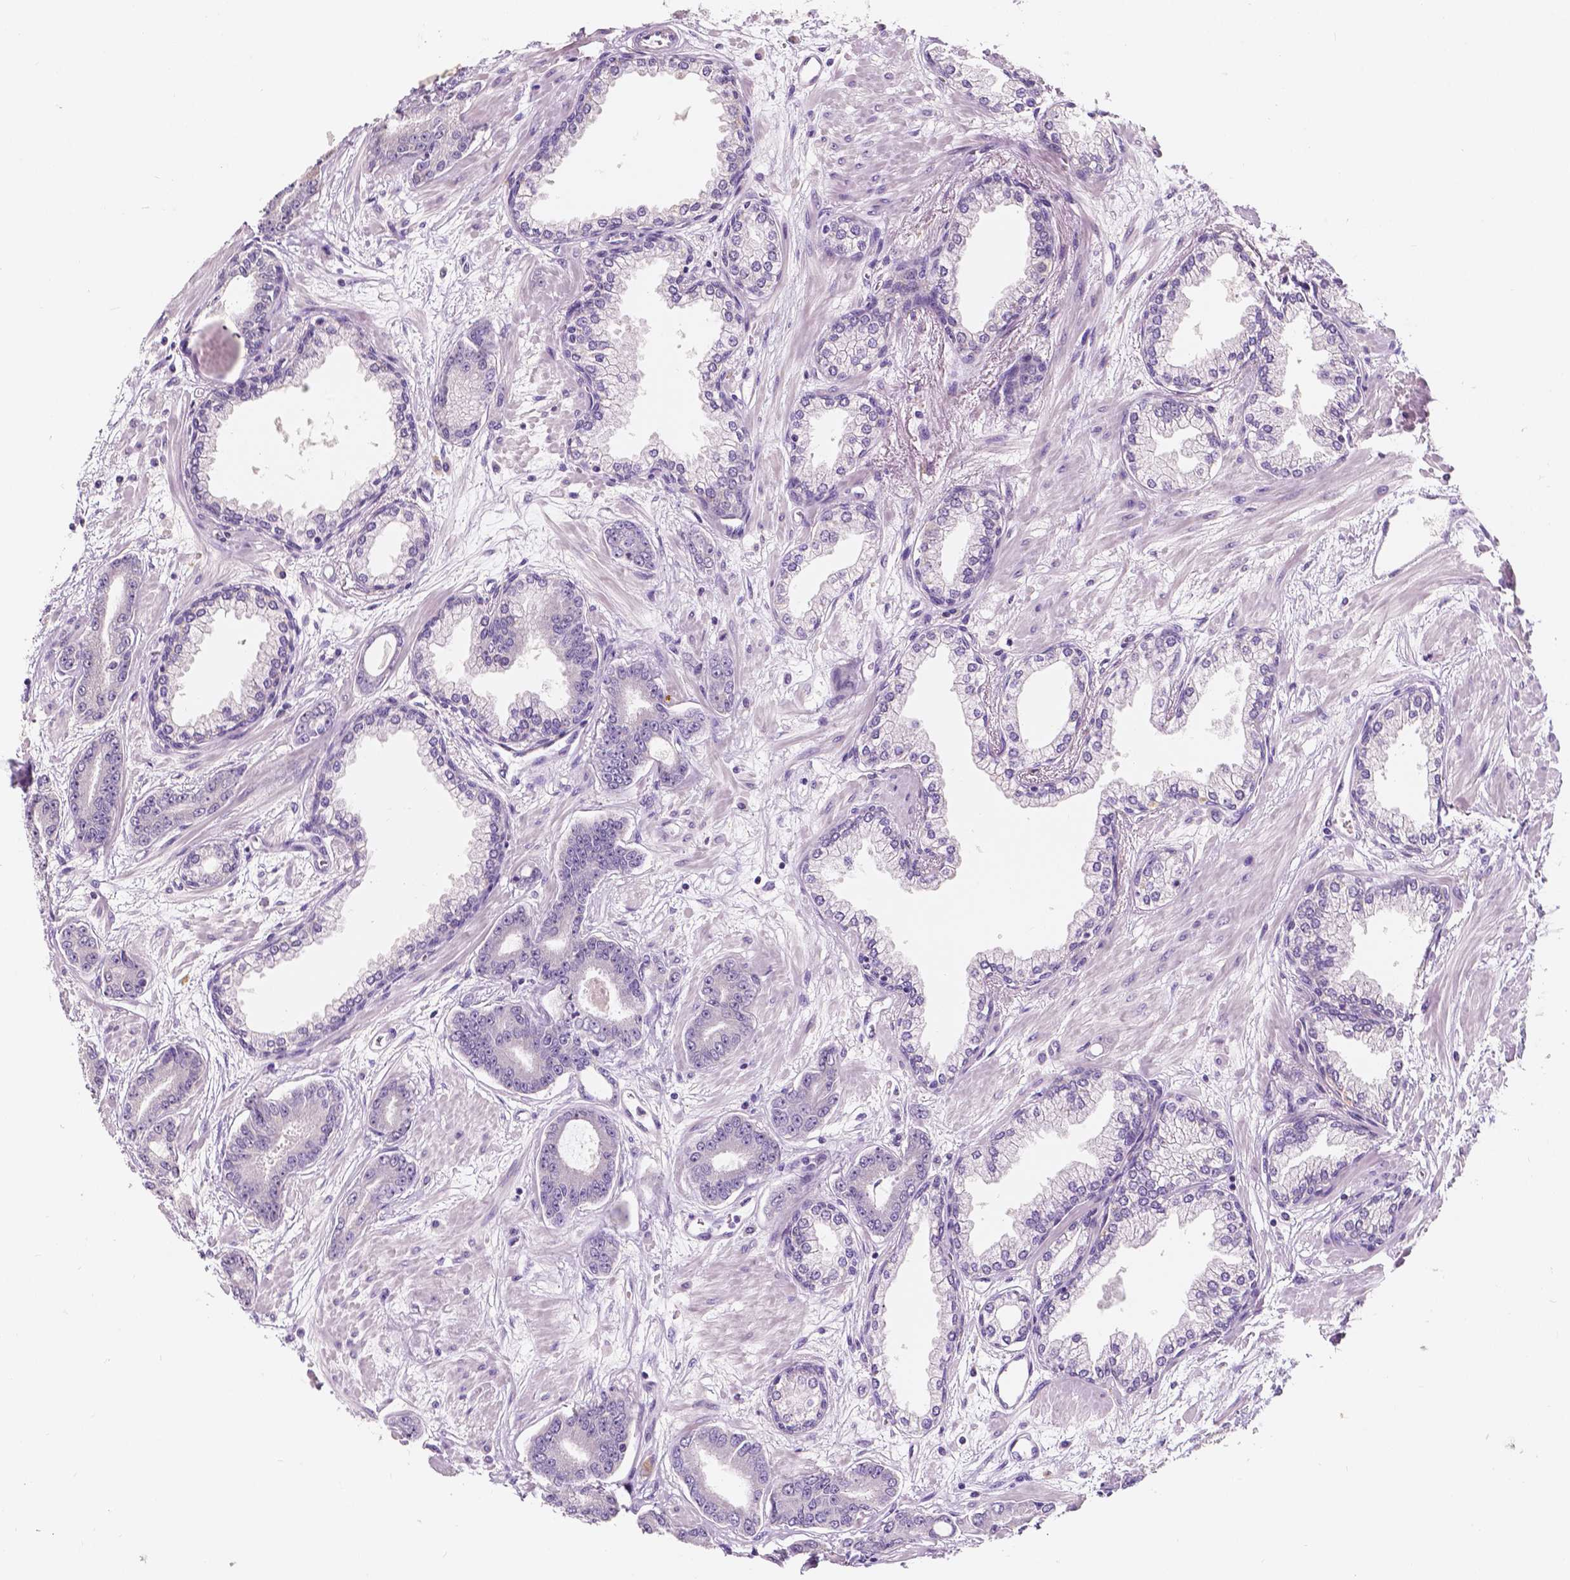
{"staining": {"intensity": "negative", "quantity": "none", "location": "none"}, "tissue": "prostate cancer", "cell_type": "Tumor cells", "image_type": "cancer", "snomed": [{"axis": "morphology", "description": "Adenocarcinoma, Low grade"}, {"axis": "topography", "description": "Prostate"}], "caption": "Prostate cancer was stained to show a protein in brown. There is no significant expression in tumor cells.", "gene": "TAL1", "patient": {"sex": "male", "age": 64}}